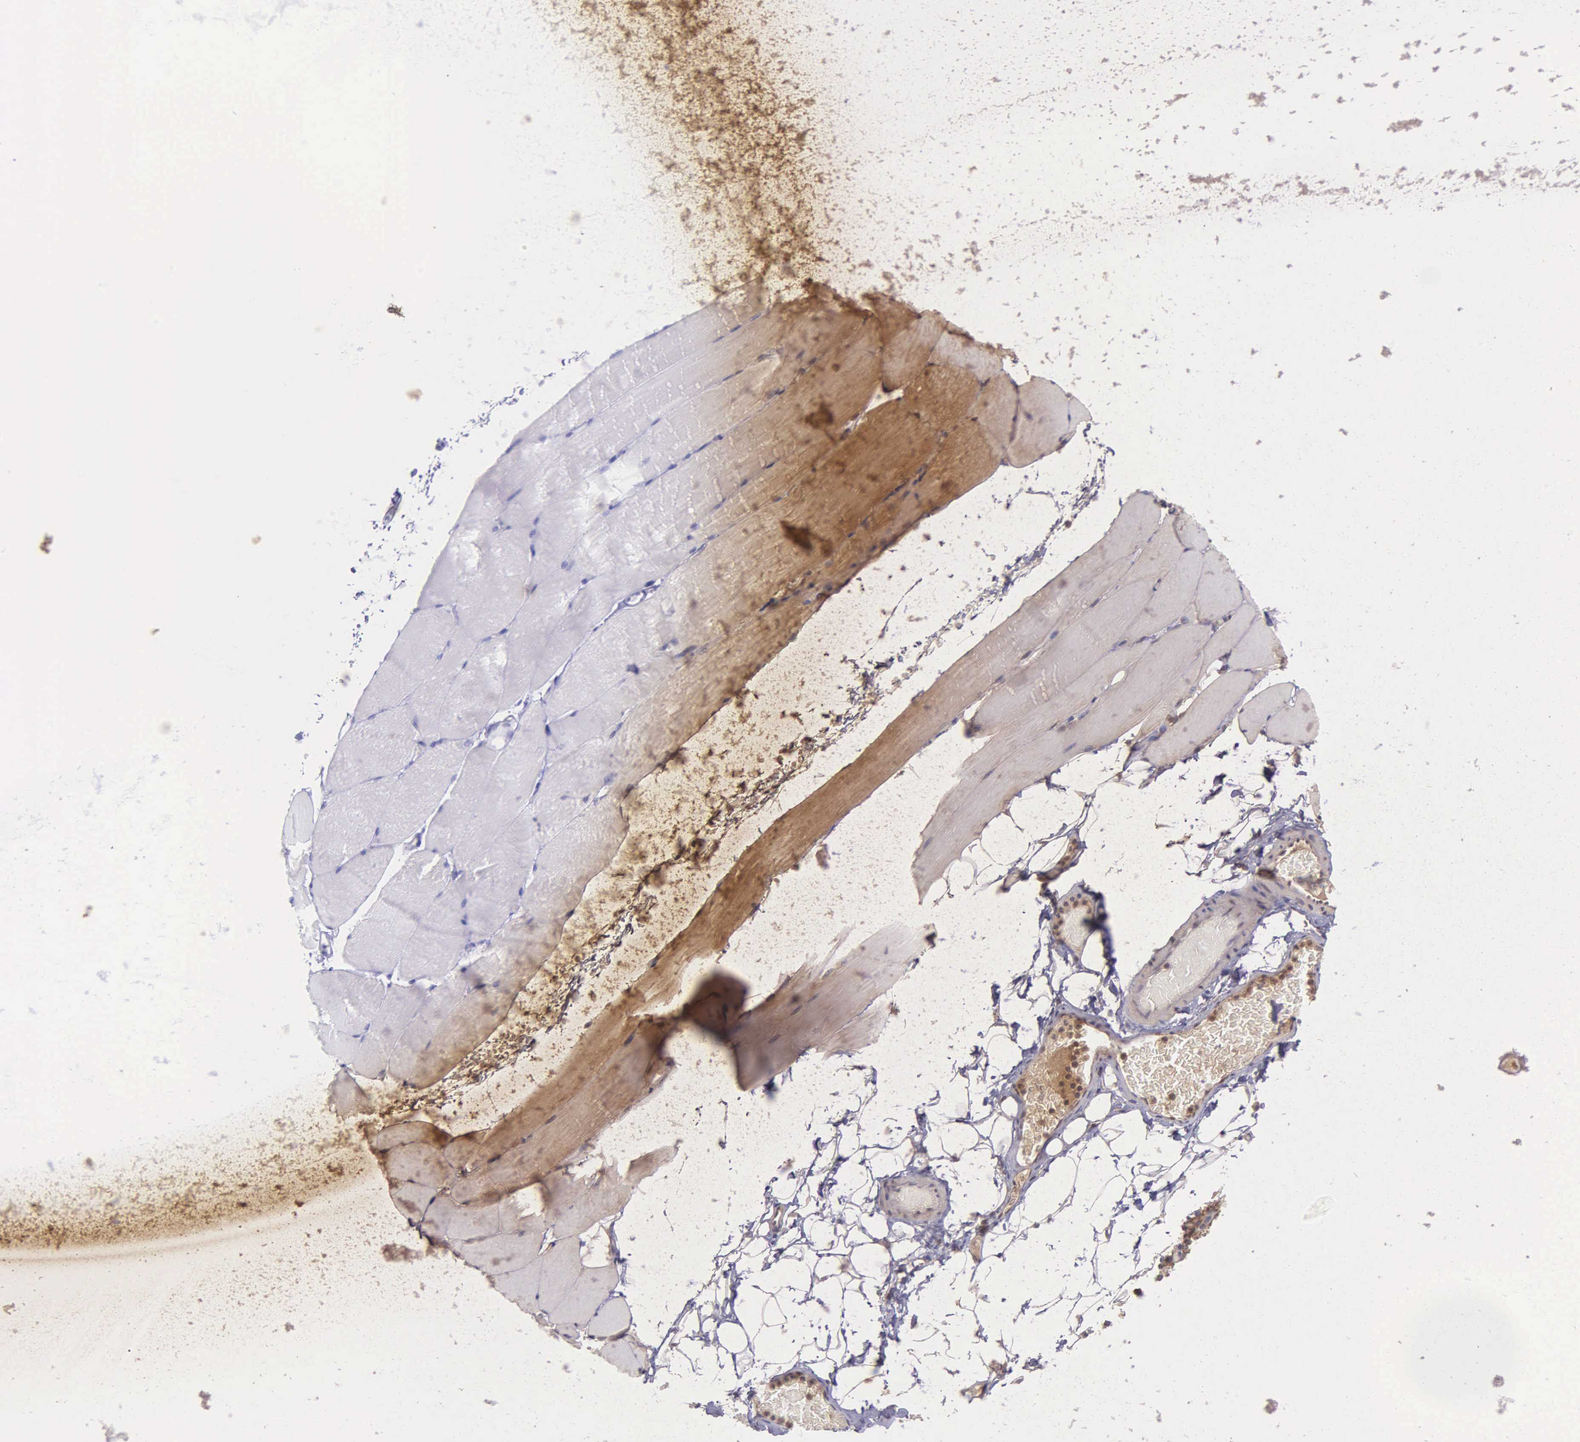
{"staining": {"intensity": "negative", "quantity": "none", "location": "none"}, "tissue": "skeletal muscle", "cell_type": "Myocytes", "image_type": "normal", "snomed": [{"axis": "morphology", "description": "Normal tissue, NOS"}, {"axis": "topography", "description": "Skeletal muscle"}, {"axis": "topography", "description": "Parathyroid gland"}], "caption": "DAB (3,3'-diaminobenzidine) immunohistochemical staining of unremarkable skeletal muscle demonstrates no significant expression in myocytes.", "gene": "MICAL3", "patient": {"sex": "female", "age": 37}}